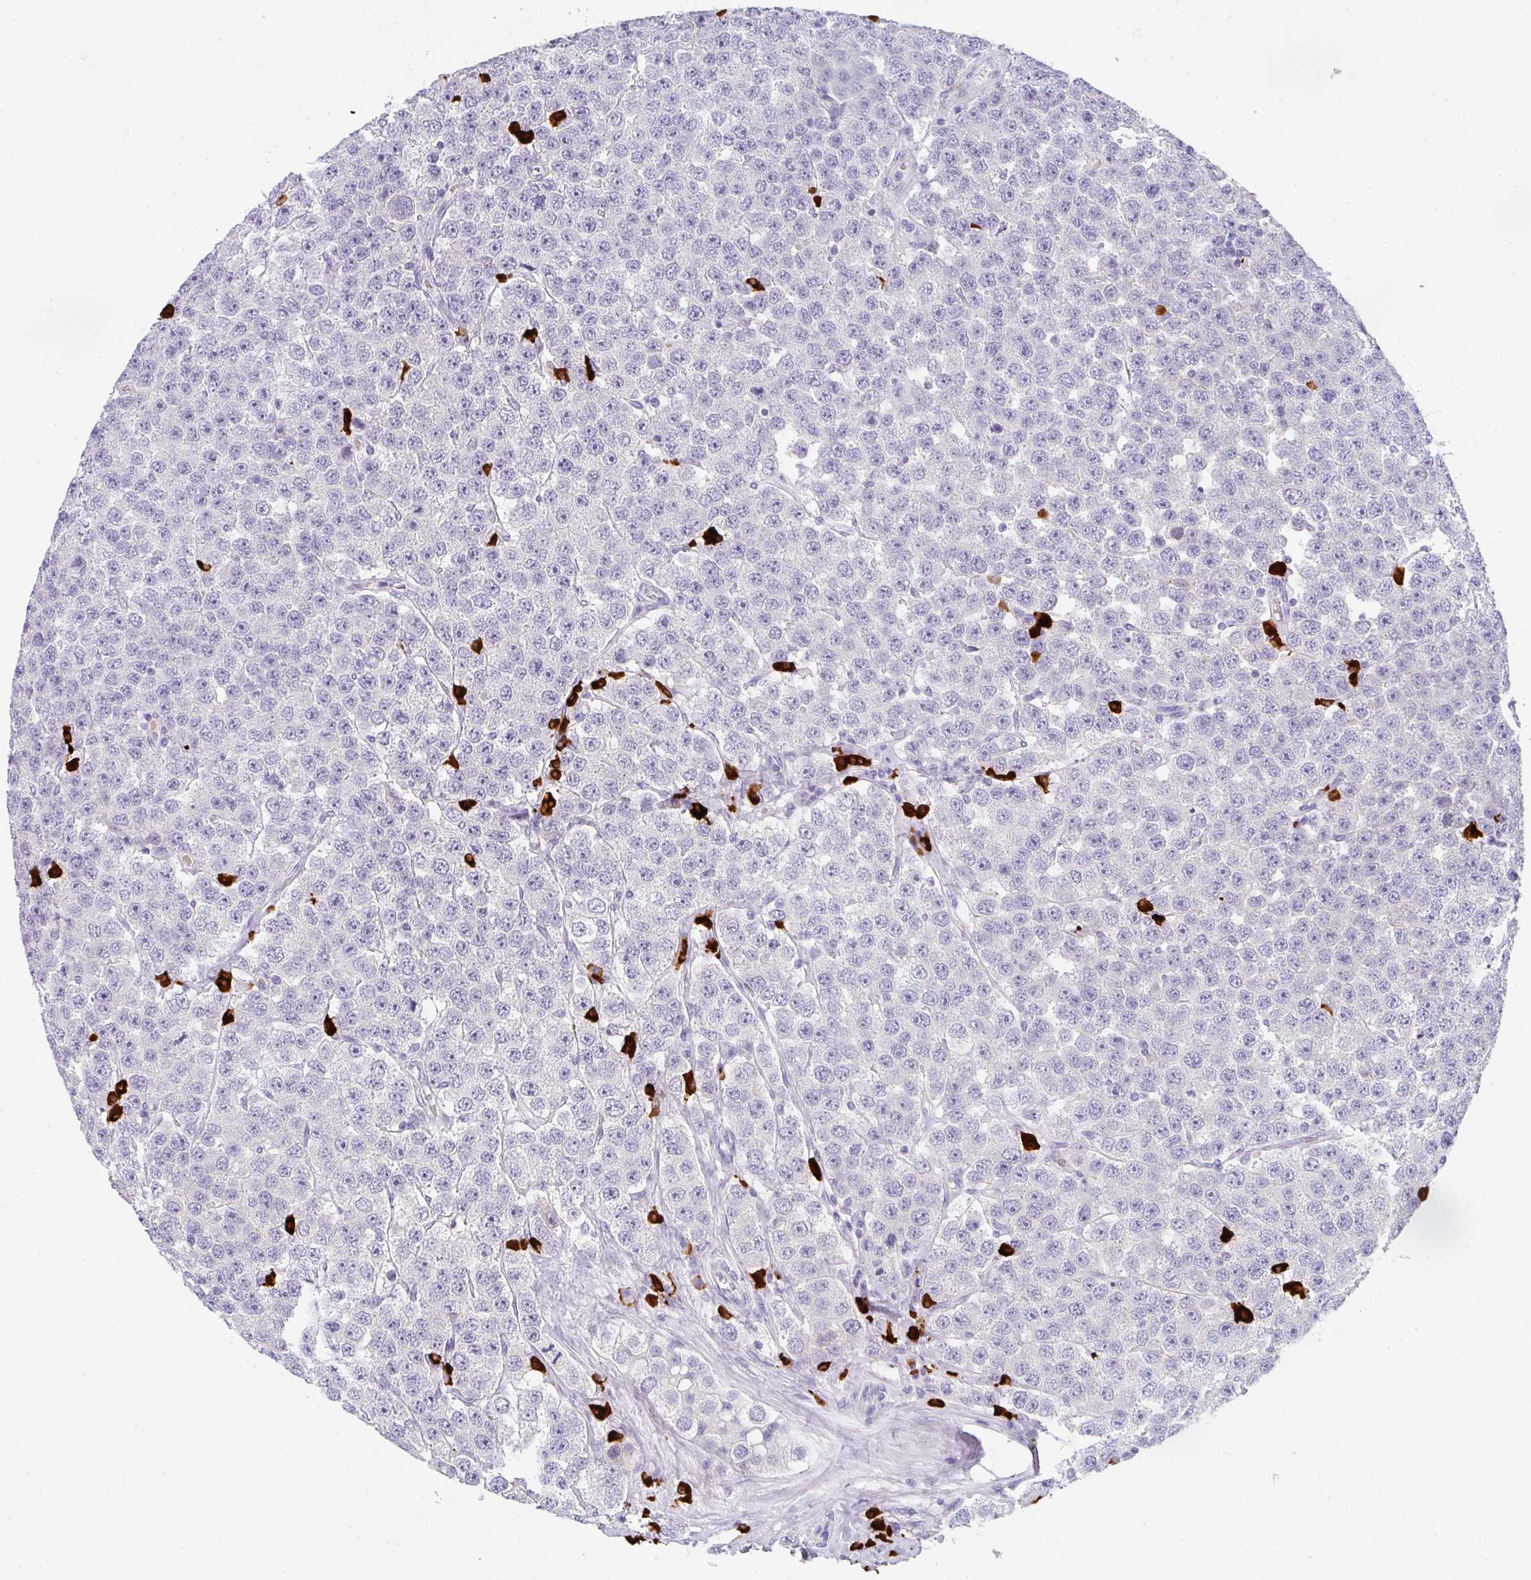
{"staining": {"intensity": "negative", "quantity": "none", "location": "none"}, "tissue": "testis cancer", "cell_type": "Tumor cells", "image_type": "cancer", "snomed": [{"axis": "morphology", "description": "Seminoma, NOS"}, {"axis": "topography", "description": "Testis"}], "caption": "IHC of human testis seminoma displays no expression in tumor cells.", "gene": "CACNA1S", "patient": {"sex": "male", "age": 28}}